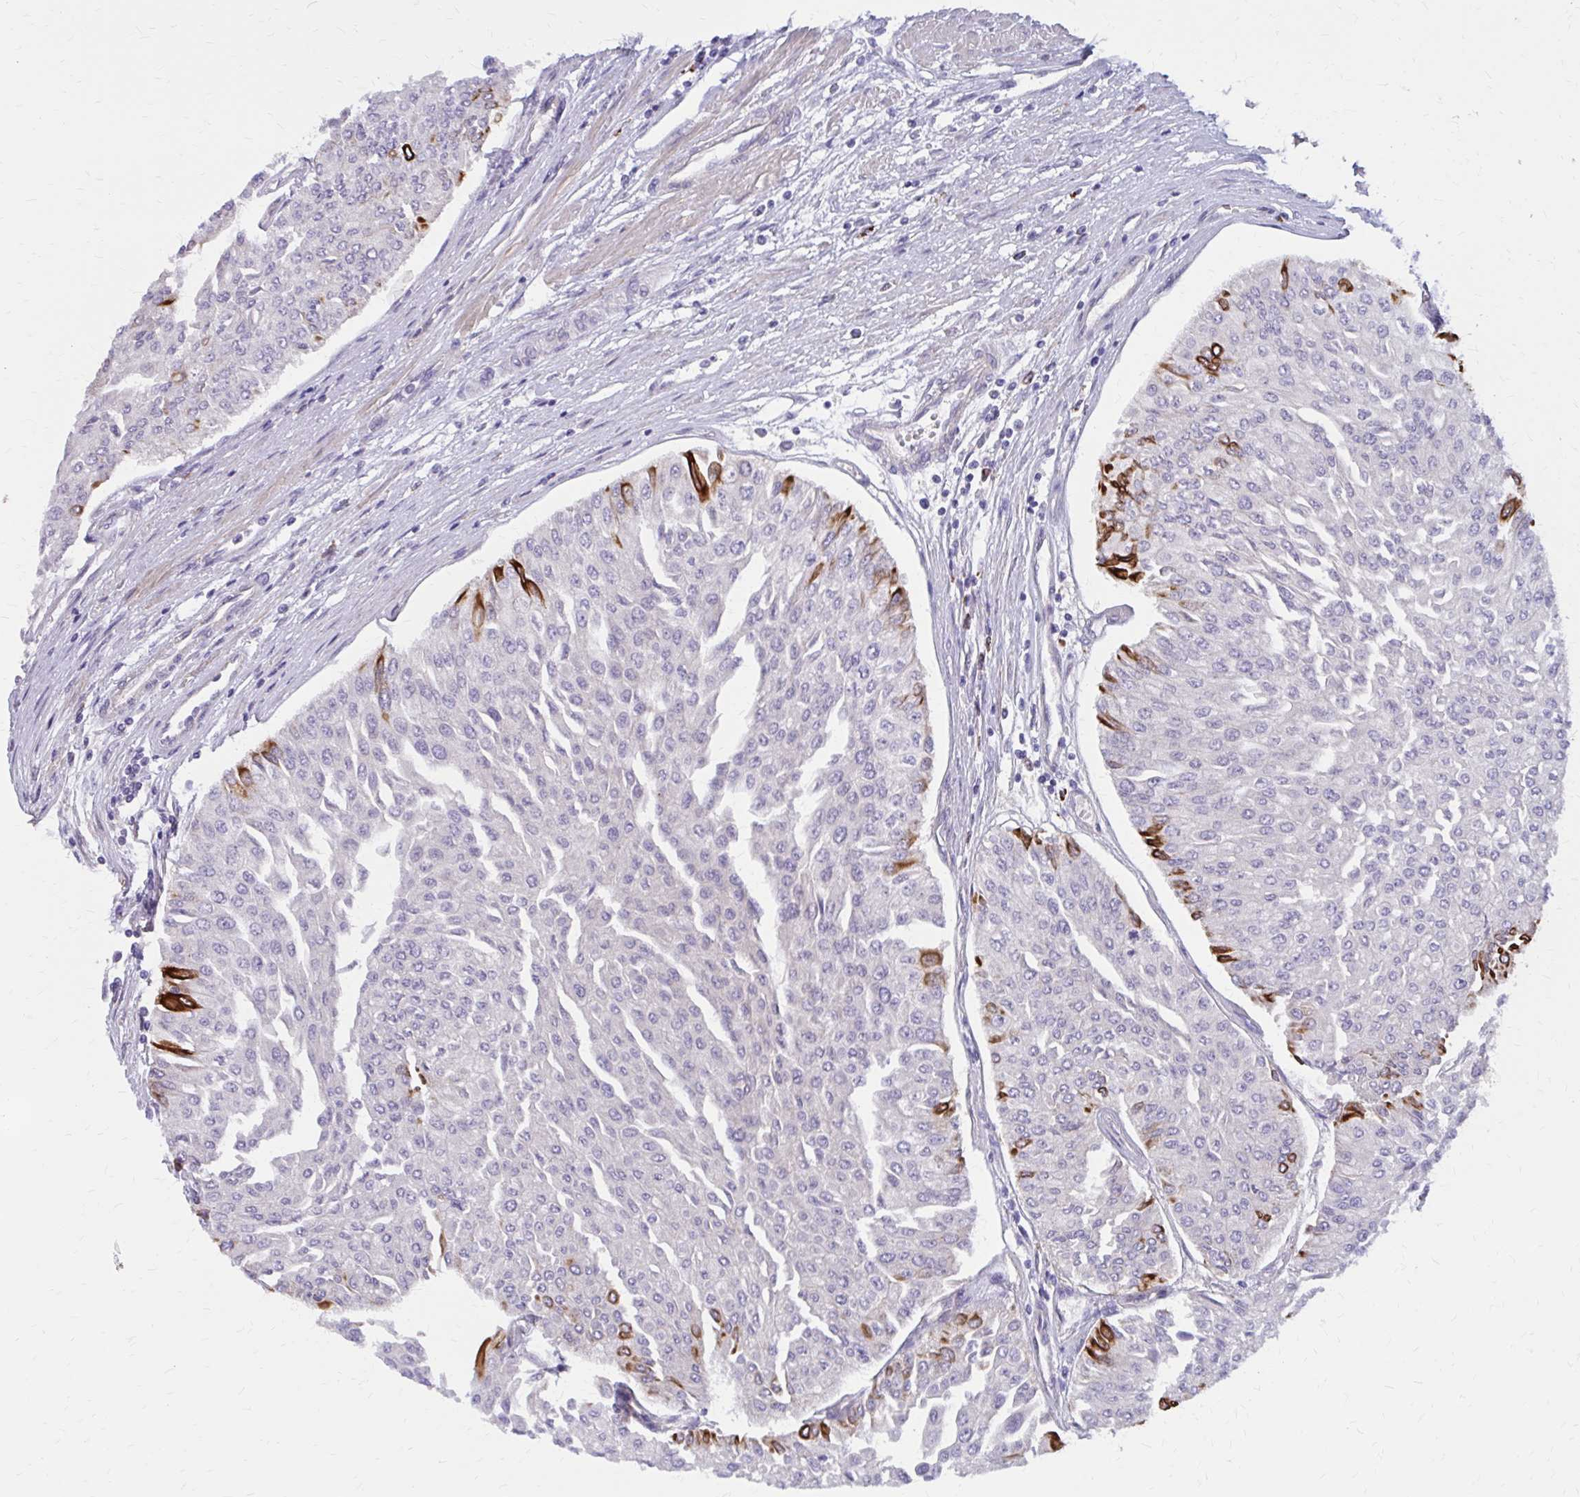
{"staining": {"intensity": "strong", "quantity": "<25%", "location": "cytoplasmic/membranous"}, "tissue": "urothelial cancer", "cell_type": "Tumor cells", "image_type": "cancer", "snomed": [{"axis": "morphology", "description": "Urothelial carcinoma, Low grade"}, {"axis": "topography", "description": "Urinary bladder"}], "caption": "Urothelial cancer tissue shows strong cytoplasmic/membranous expression in about <25% of tumor cells, visualized by immunohistochemistry. (DAB IHC with brightfield microscopy, high magnification).", "gene": "GLYATL2", "patient": {"sex": "male", "age": 67}}